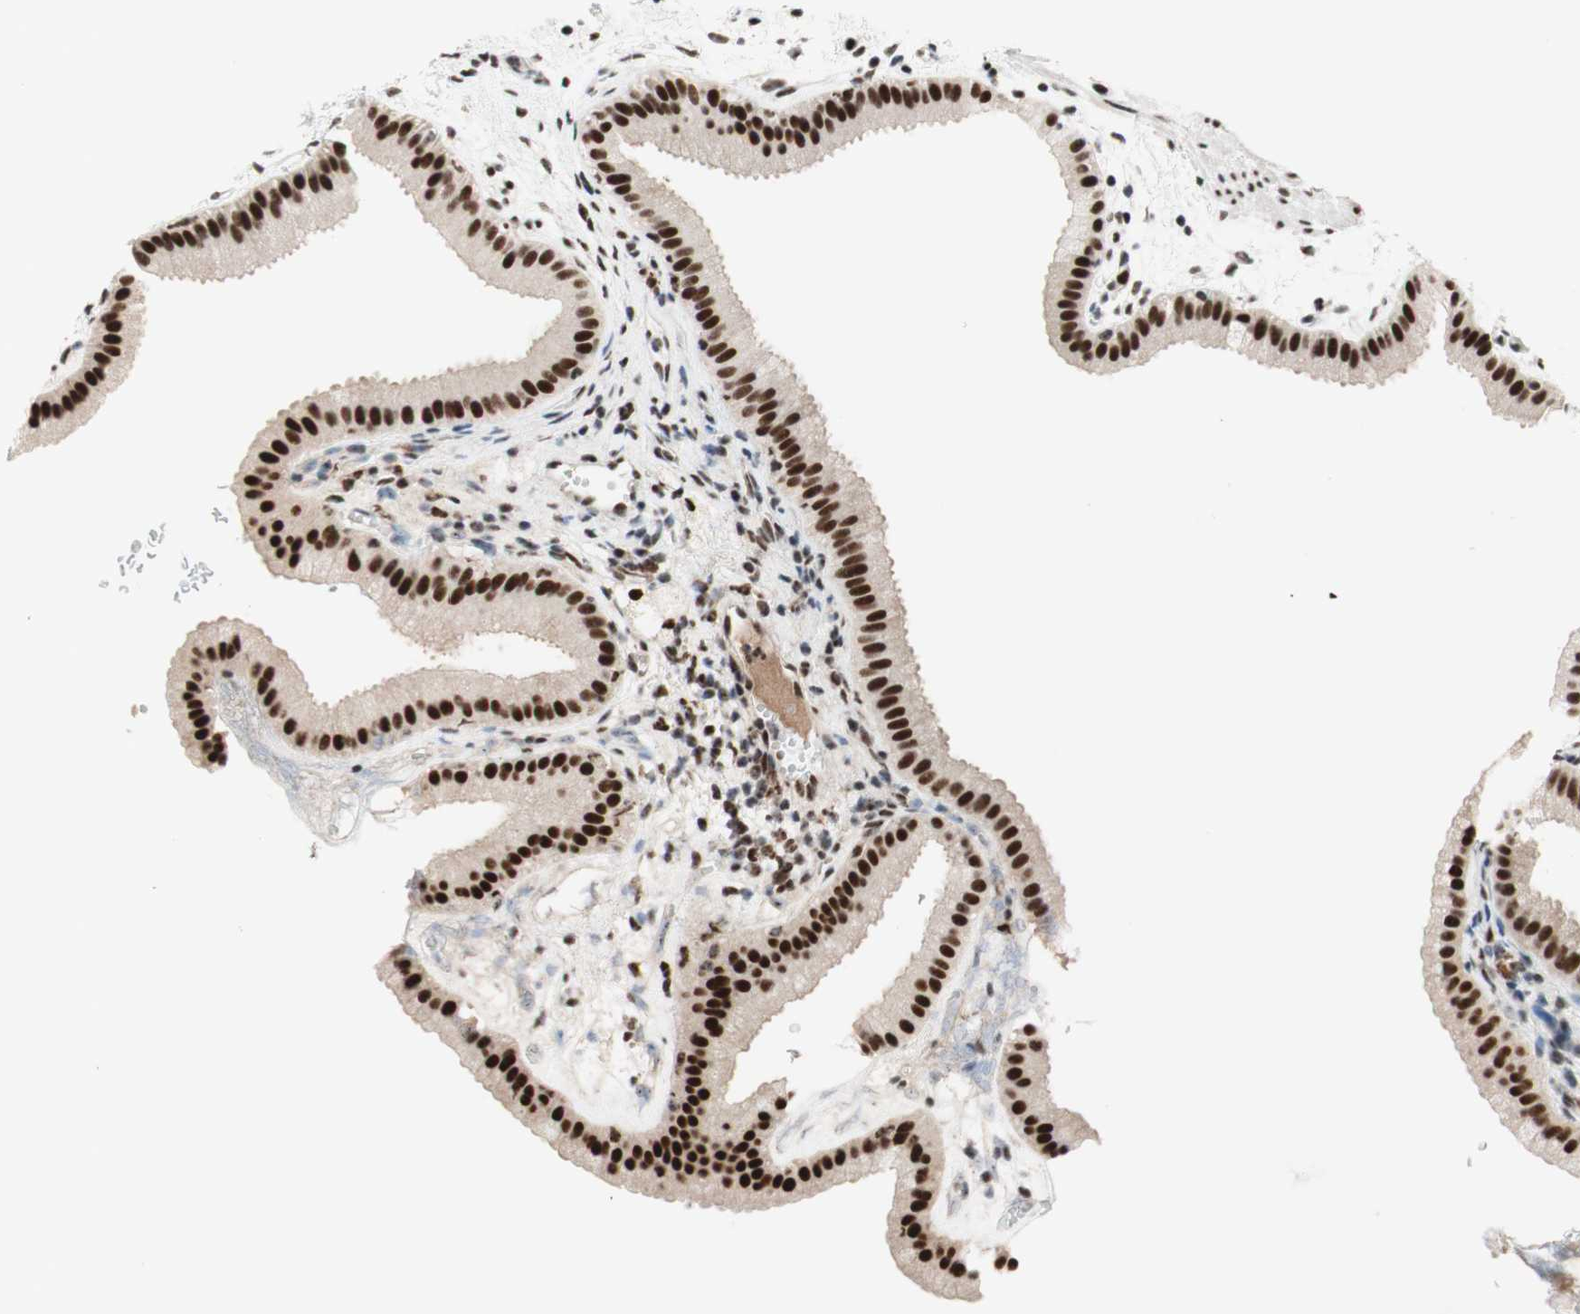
{"staining": {"intensity": "strong", "quantity": ">75%", "location": "cytoplasmic/membranous,nuclear"}, "tissue": "gallbladder", "cell_type": "Glandular cells", "image_type": "normal", "snomed": [{"axis": "morphology", "description": "Normal tissue, NOS"}, {"axis": "topography", "description": "Gallbladder"}], "caption": "Gallbladder stained with DAB (3,3'-diaminobenzidine) immunohistochemistry (IHC) reveals high levels of strong cytoplasmic/membranous,nuclear positivity in approximately >75% of glandular cells.", "gene": "PRPF19", "patient": {"sex": "female", "age": 64}}